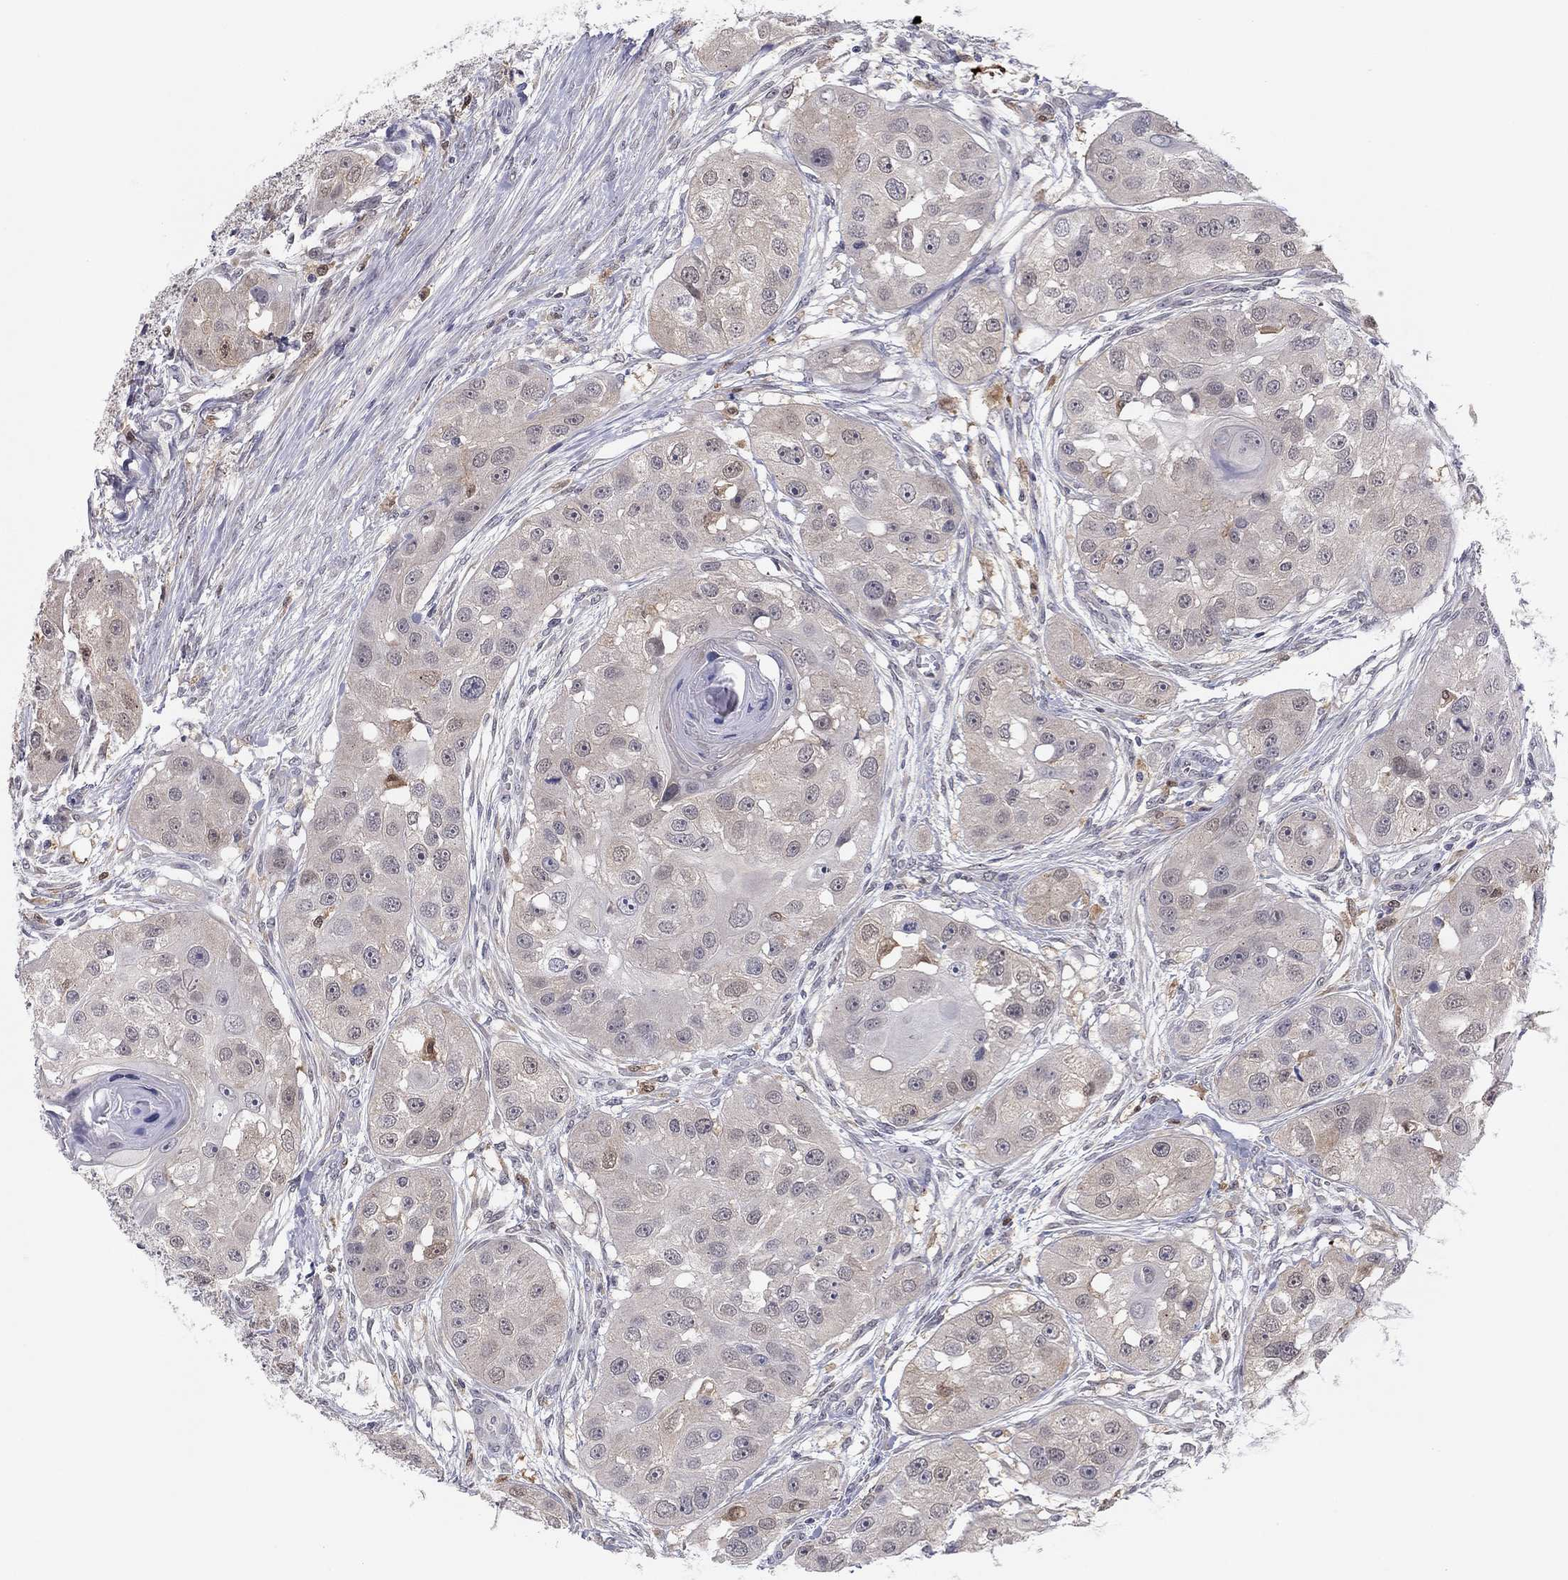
{"staining": {"intensity": "negative", "quantity": "none", "location": "none"}, "tissue": "head and neck cancer", "cell_type": "Tumor cells", "image_type": "cancer", "snomed": [{"axis": "morphology", "description": "Normal tissue, NOS"}, {"axis": "morphology", "description": "Squamous cell carcinoma, NOS"}, {"axis": "topography", "description": "Skeletal muscle"}, {"axis": "topography", "description": "Head-Neck"}], "caption": "Squamous cell carcinoma (head and neck) was stained to show a protein in brown. There is no significant staining in tumor cells.", "gene": "PDXK", "patient": {"sex": "male", "age": 51}}